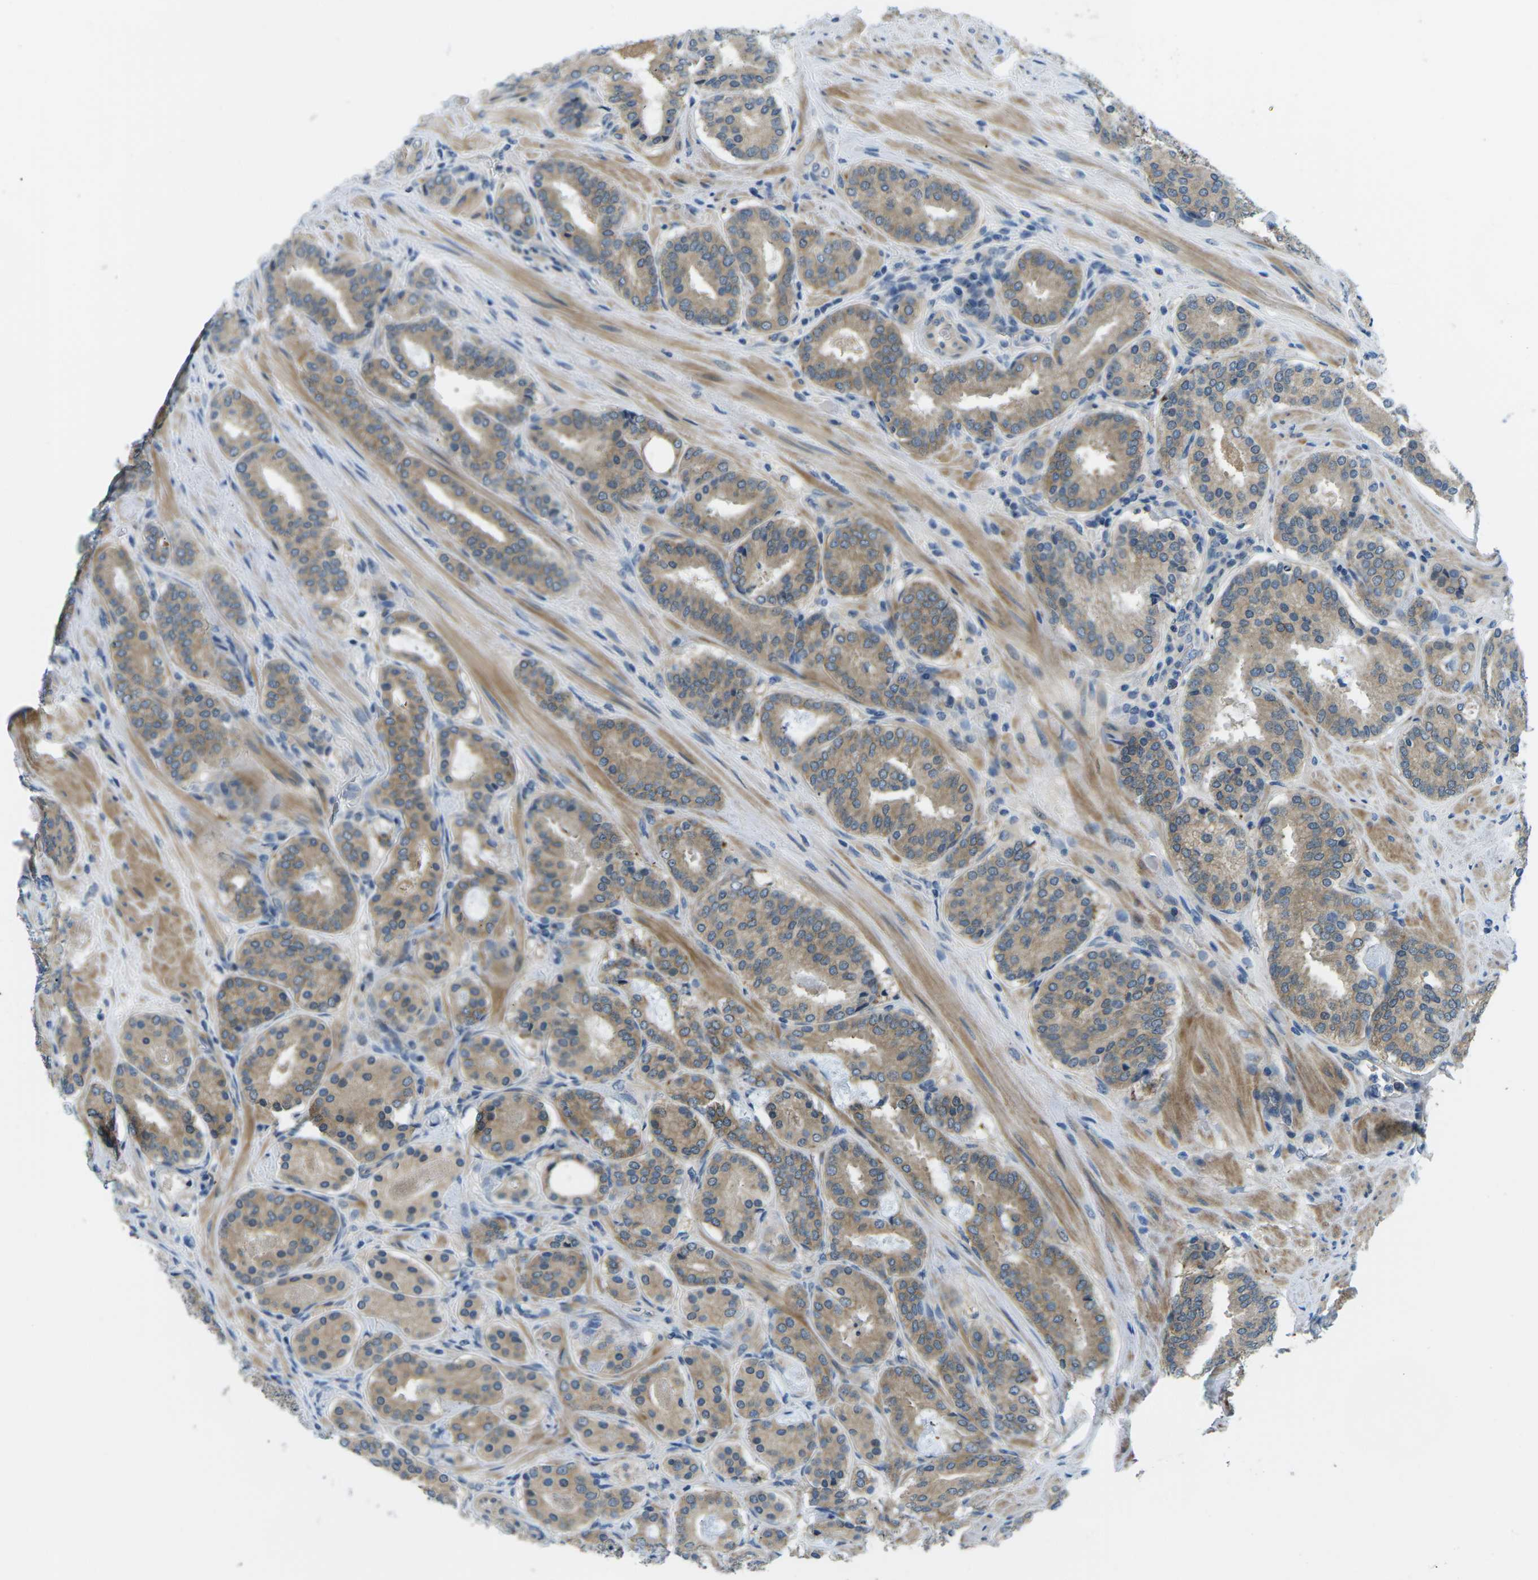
{"staining": {"intensity": "moderate", "quantity": ">75%", "location": "cytoplasmic/membranous"}, "tissue": "prostate cancer", "cell_type": "Tumor cells", "image_type": "cancer", "snomed": [{"axis": "morphology", "description": "Adenocarcinoma, Low grade"}, {"axis": "topography", "description": "Prostate"}], "caption": "This photomicrograph reveals immunohistochemistry (IHC) staining of human prostate adenocarcinoma (low-grade), with medium moderate cytoplasmic/membranous positivity in about >75% of tumor cells.", "gene": "CTNND1", "patient": {"sex": "male", "age": 69}}